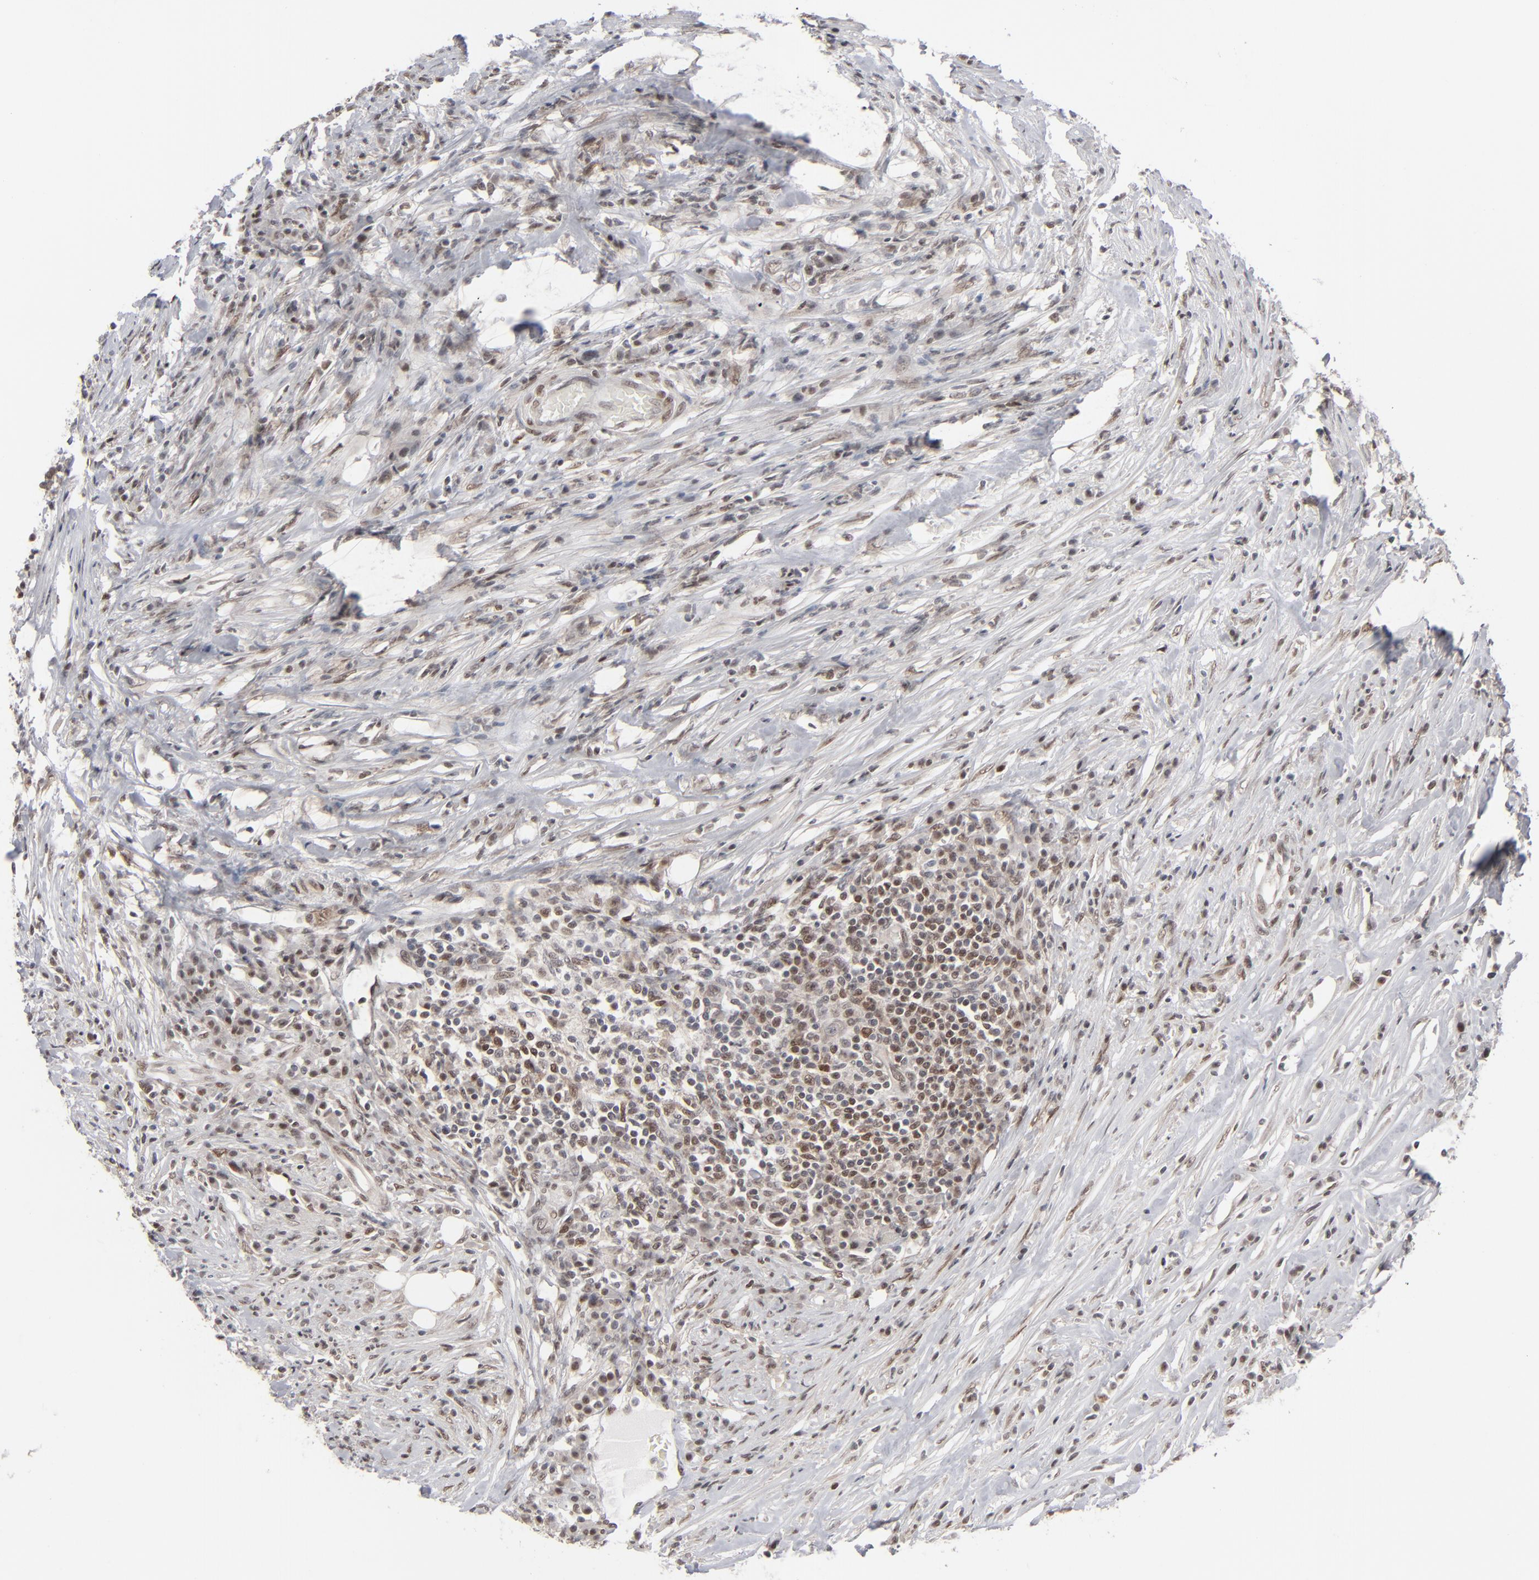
{"staining": {"intensity": "moderate", "quantity": ">75%", "location": "cytoplasmic/membranous"}, "tissue": "colorectal cancer", "cell_type": "Tumor cells", "image_type": "cancer", "snomed": [{"axis": "morphology", "description": "Adenocarcinoma, NOS"}, {"axis": "topography", "description": "Colon"}], "caption": "Immunohistochemistry (IHC) micrograph of human colorectal cancer stained for a protein (brown), which displays medium levels of moderate cytoplasmic/membranous expression in approximately >75% of tumor cells.", "gene": "IRF9", "patient": {"sex": "male", "age": 71}}